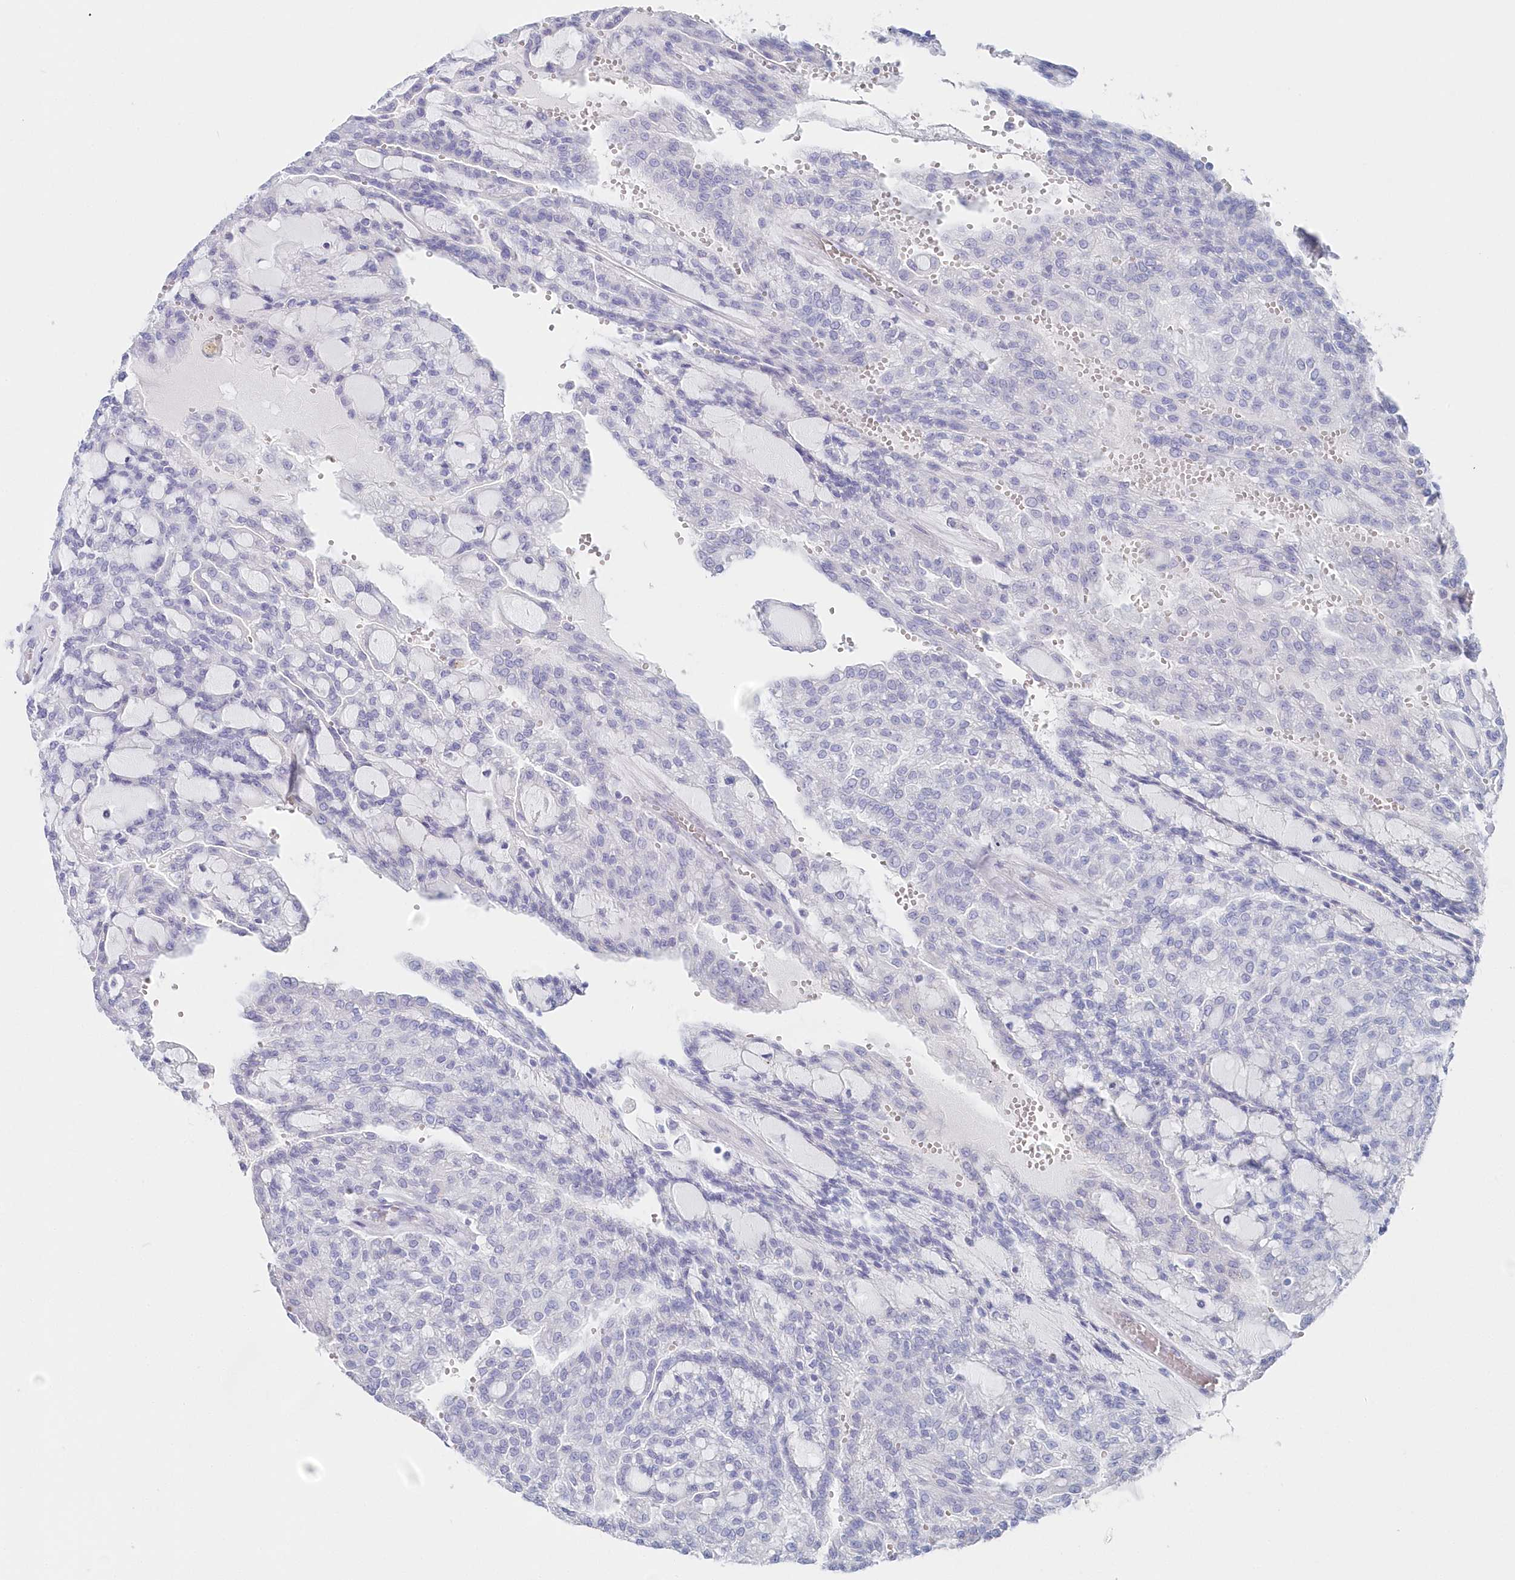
{"staining": {"intensity": "negative", "quantity": "none", "location": "none"}, "tissue": "renal cancer", "cell_type": "Tumor cells", "image_type": "cancer", "snomed": [{"axis": "morphology", "description": "Adenocarcinoma, NOS"}, {"axis": "topography", "description": "Kidney"}], "caption": "Immunohistochemistry photomicrograph of human renal cancer (adenocarcinoma) stained for a protein (brown), which demonstrates no positivity in tumor cells.", "gene": "CSNK1G2", "patient": {"sex": "male", "age": 63}}